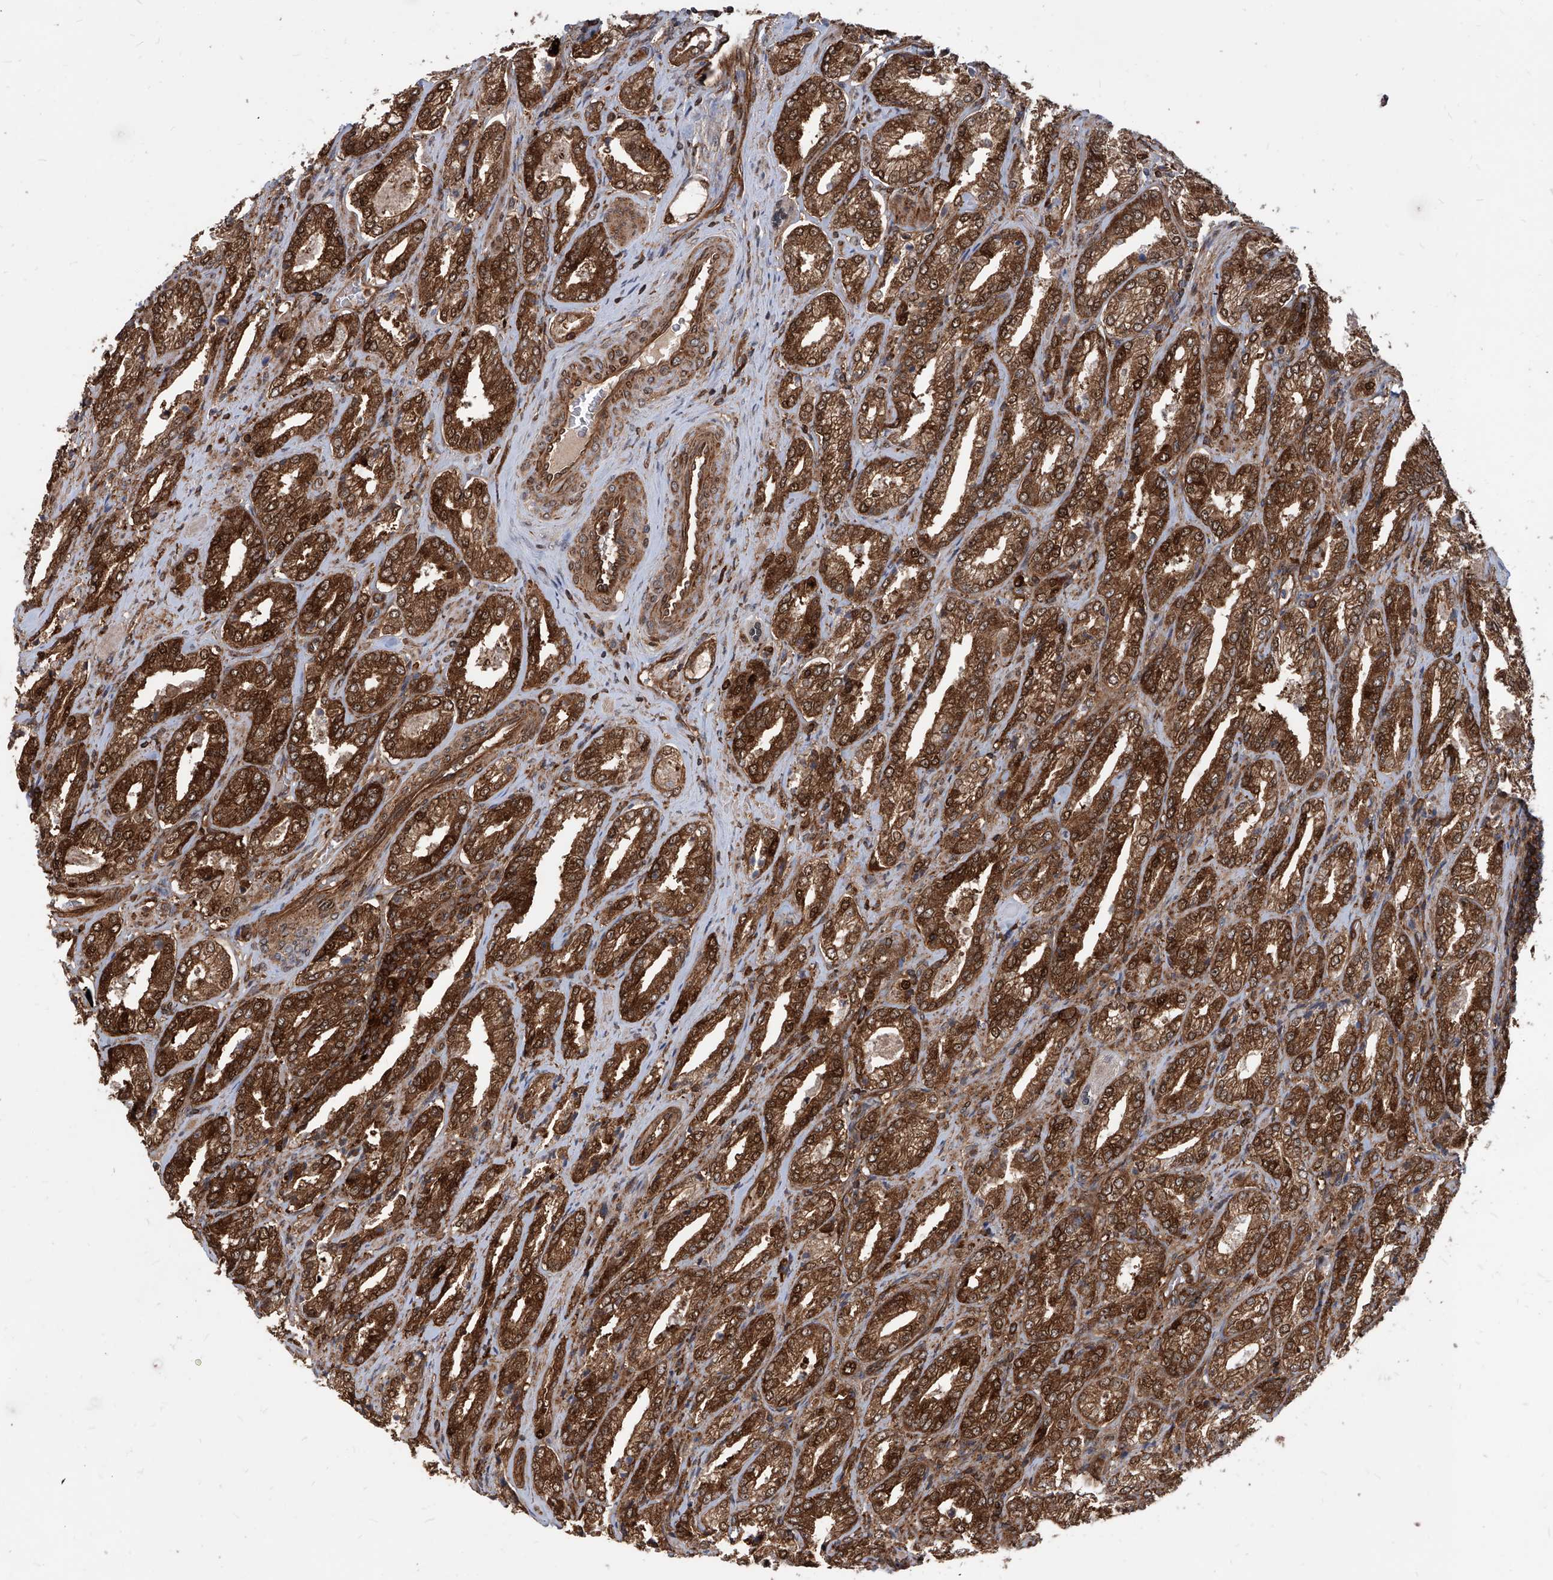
{"staining": {"intensity": "strong", "quantity": ">75%", "location": "cytoplasmic/membranous"}, "tissue": "prostate cancer", "cell_type": "Tumor cells", "image_type": "cancer", "snomed": [{"axis": "morphology", "description": "Adenocarcinoma, Low grade"}, {"axis": "topography", "description": "Prostate"}], "caption": "A micrograph of human adenocarcinoma (low-grade) (prostate) stained for a protein reveals strong cytoplasmic/membranous brown staining in tumor cells. (Stains: DAB (3,3'-diaminobenzidine) in brown, nuclei in blue, Microscopy: brightfield microscopy at high magnification).", "gene": "MAGED2", "patient": {"sex": "male", "age": 62}}